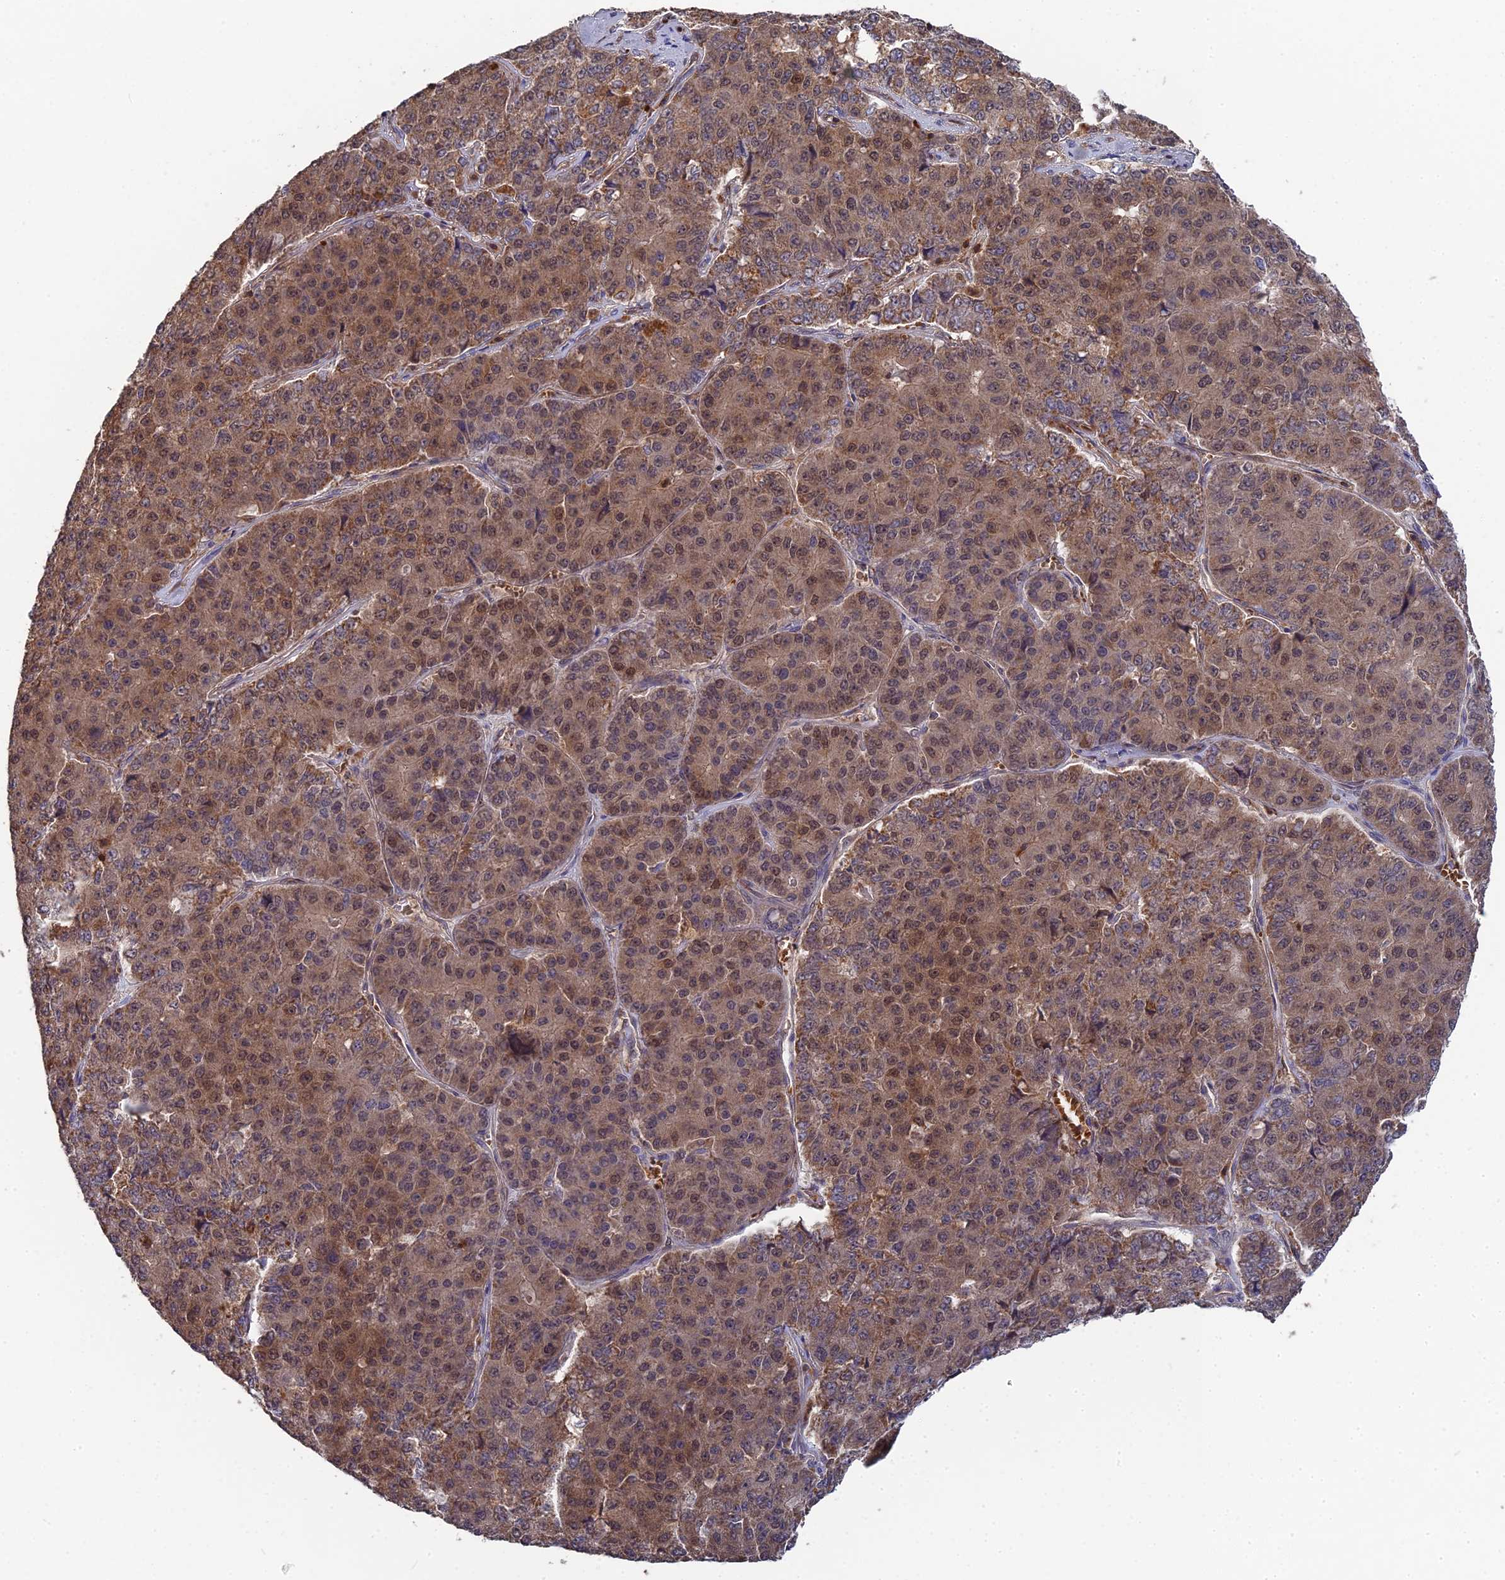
{"staining": {"intensity": "moderate", "quantity": ">75%", "location": "cytoplasmic/membranous,nuclear"}, "tissue": "pancreatic cancer", "cell_type": "Tumor cells", "image_type": "cancer", "snomed": [{"axis": "morphology", "description": "Adenocarcinoma, NOS"}, {"axis": "topography", "description": "Pancreas"}], "caption": "Moderate cytoplasmic/membranous and nuclear protein positivity is present in about >75% of tumor cells in adenocarcinoma (pancreatic).", "gene": "RPIA", "patient": {"sex": "male", "age": 50}}